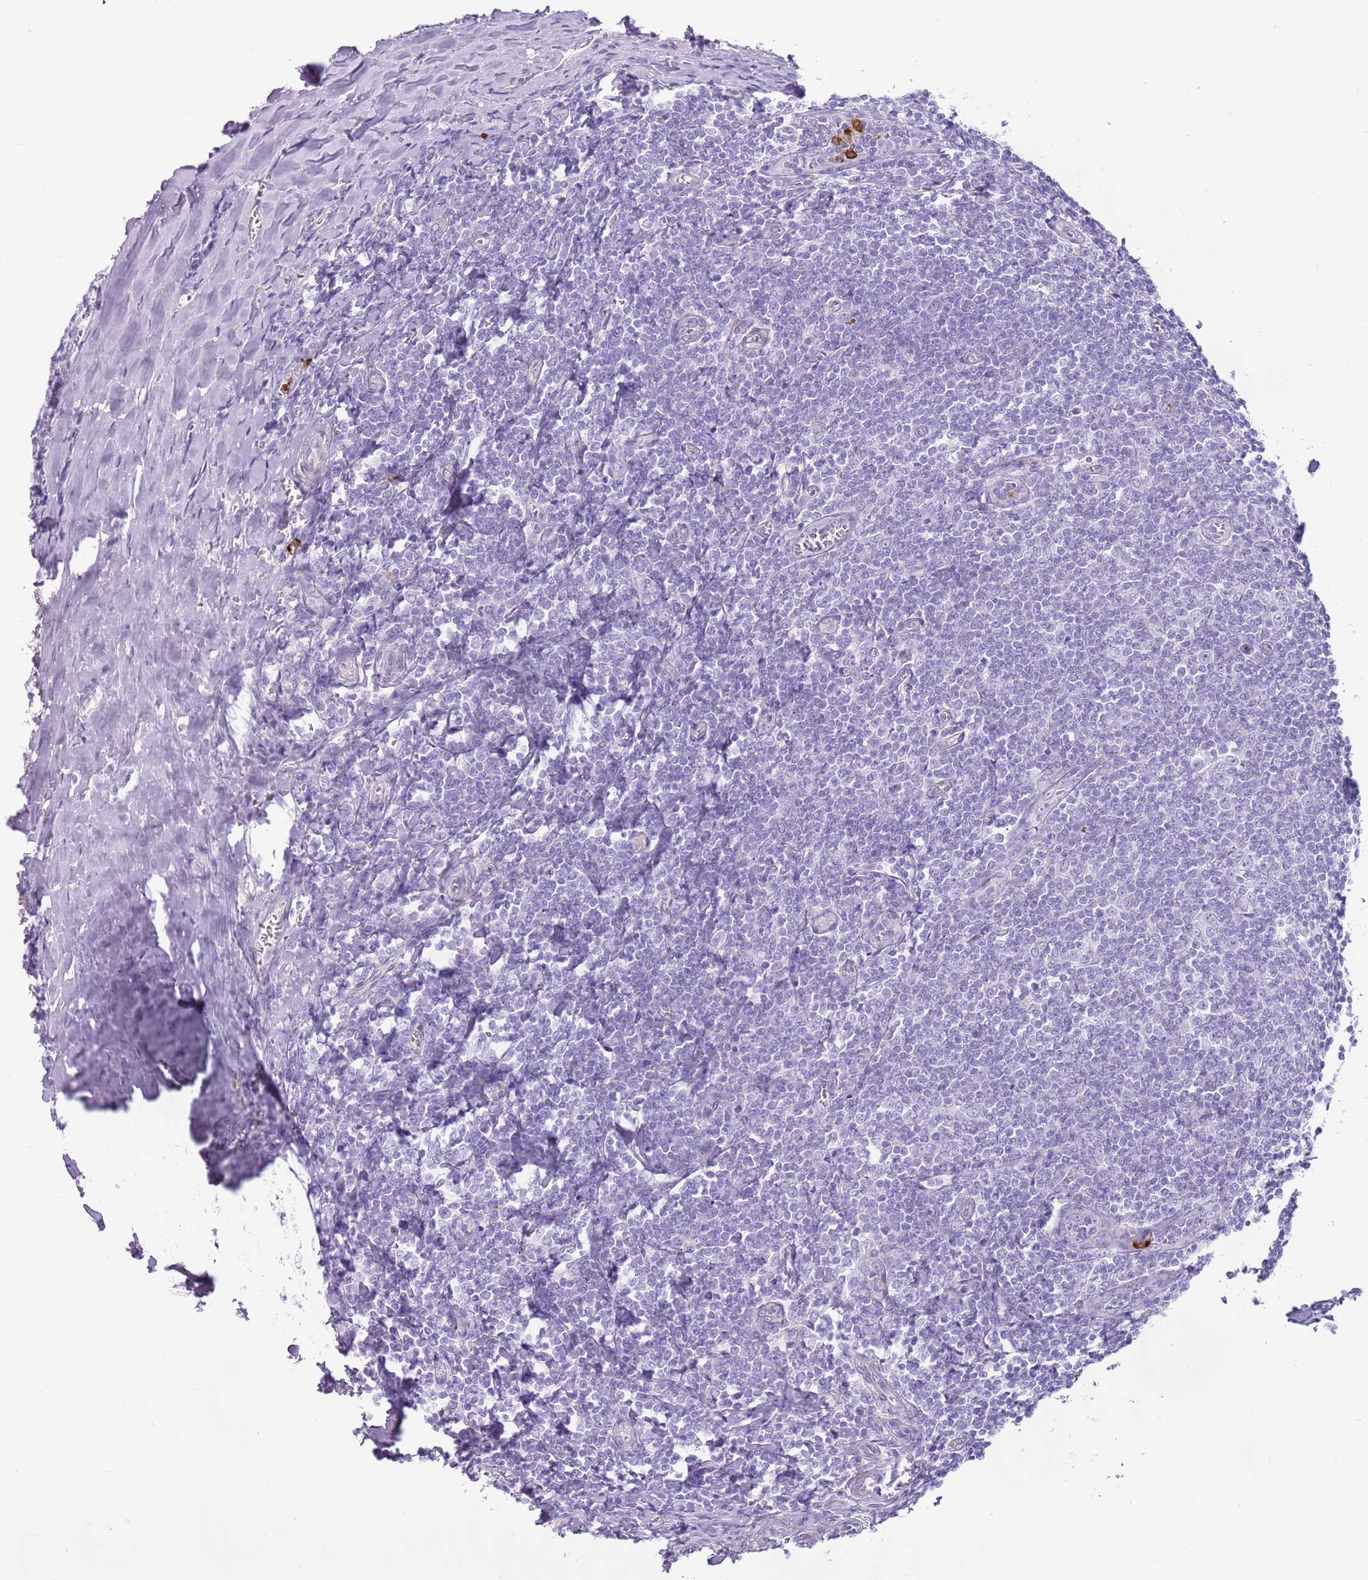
{"staining": {"intensity": "negative", "quantity": "none", "location": "none"}, "tissue": "tonsil", "cell_type": "Germinal center cells", "image_type": "normal", "snomed": [{"axis": "morphology", "description": "Normal tissue, NOS"}, {"axis": "topography", "description": "Tonsil"}], "caption": "Immunohistochemistry of benign human tonsil shows no expression in germinal center cells.", "gene": "CD177", "patient": {"sex": "male", "age": 27}}